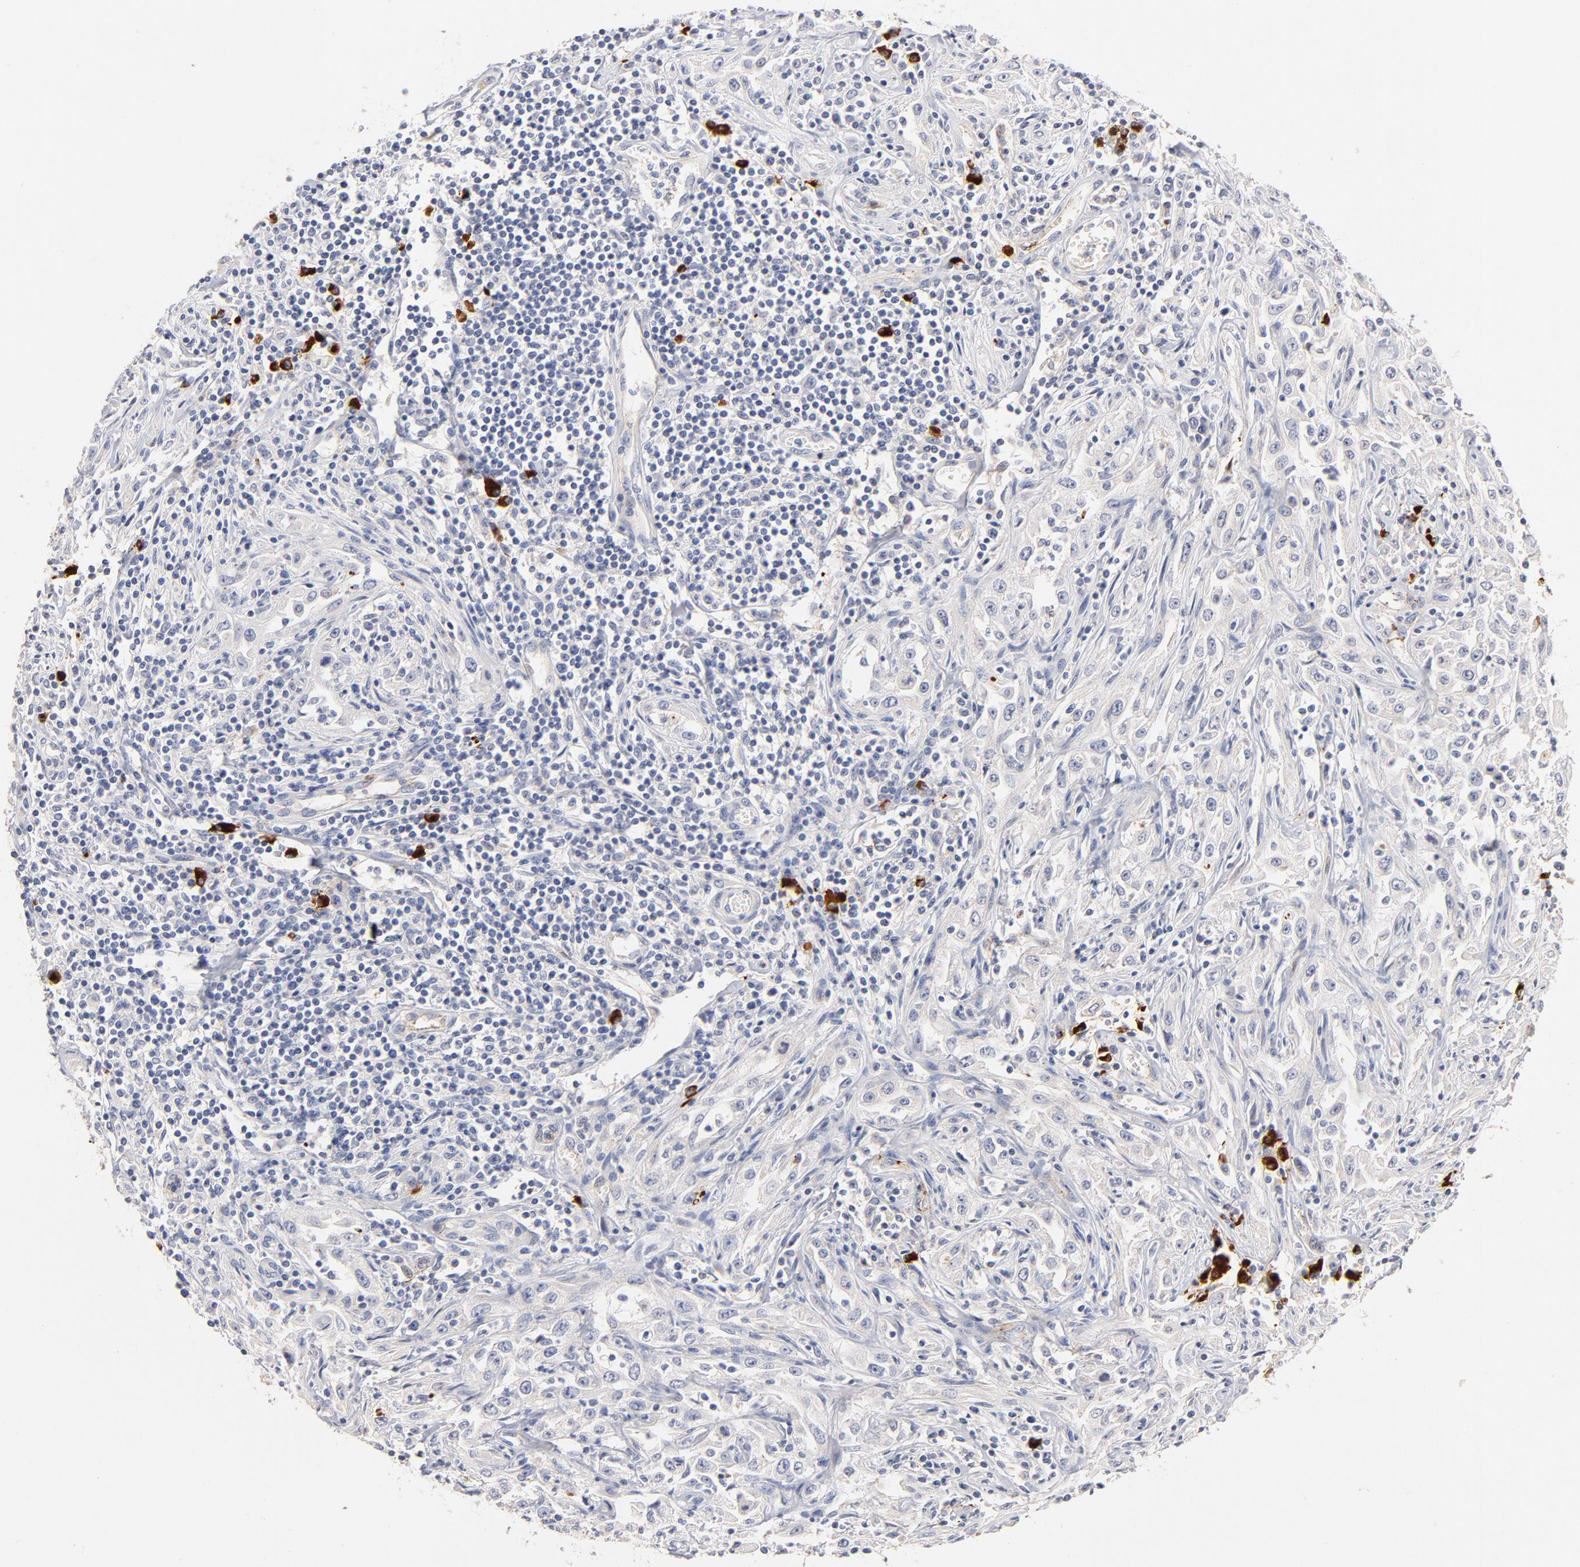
{"staining": {"intensity": "negative", "quantity": "none", "location": "none"}, "tissue": "head and neck cancer", "cell_type": "Tumor cells", "image_type": "cancer", "snomed": [{"axis": "morphology", "description": "Squamous cell carcinoma, NOS"}, {"axis": "topography", "description": "Oral tissue"}, {"axis": "topography", "description": "Head-Neck"}], "caption": "There is no significant expression in tumor cells of squamous cell carcinoma (head and neck).", "gene": "PLAT", "patient": {"sex": "female", "age": 76}}